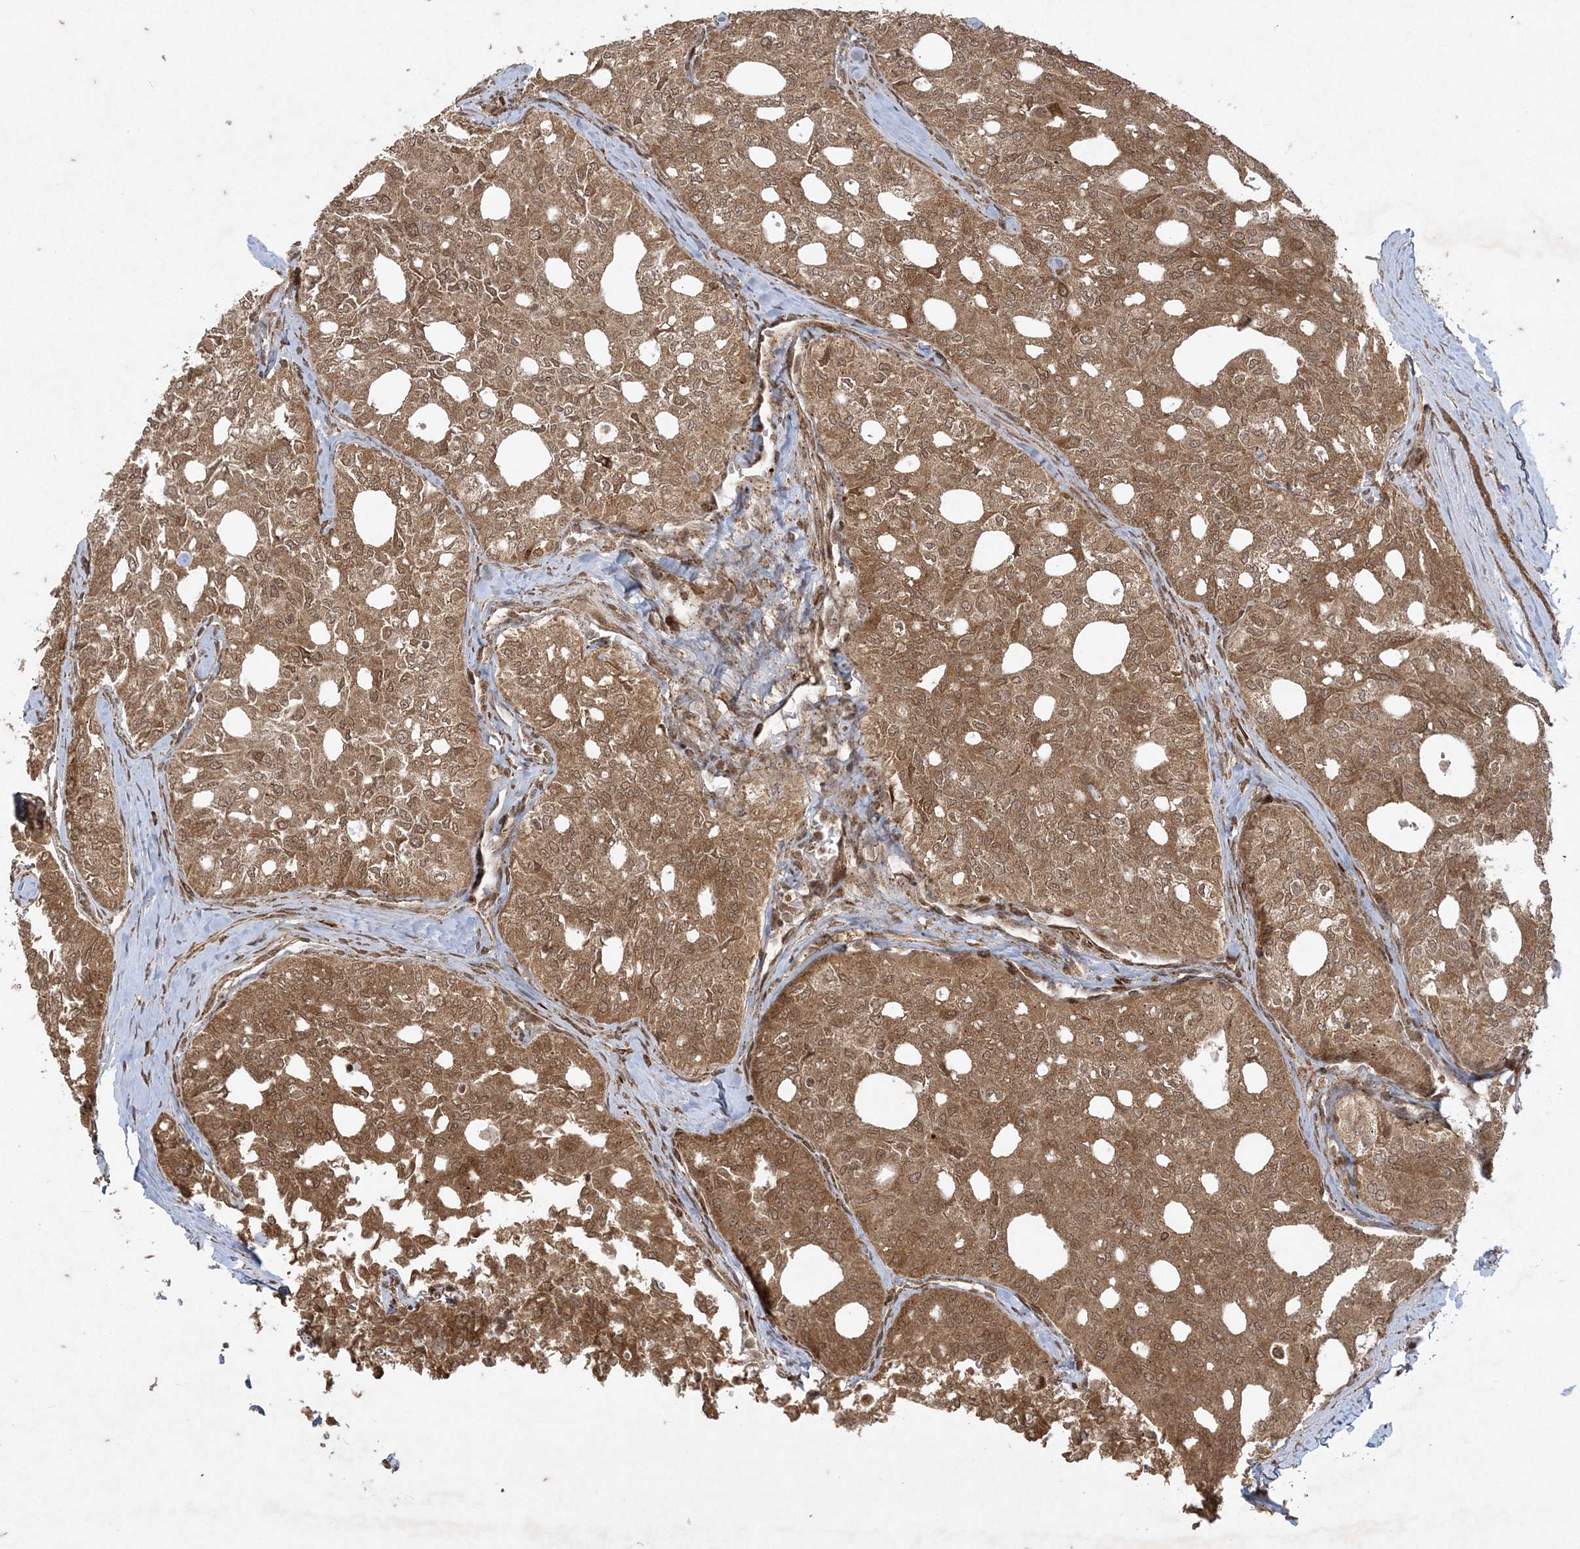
{"staining": {"intensity": "moderate", "quantity": ">75%", "location": "cytoplasmic/membranous,nuclear"}, "tissue": "thyroid cancer", "cell_type": "Tumor cells", "image_type": "cancer", "snomed": [{"axis": "morphology", "description": "Follicular adenoma carcinoma, NOS"}, {"axis": "topography", "description": "Thyroid gland"}], "caption": "The micrograph shows a brown stain indicating the presence of a protein in the cytoplasmic/membranous and nuclear of tumor cells in thyroid cancer.", "gene": "RRAS", "patient": {"sex": "male", "age": 75}}